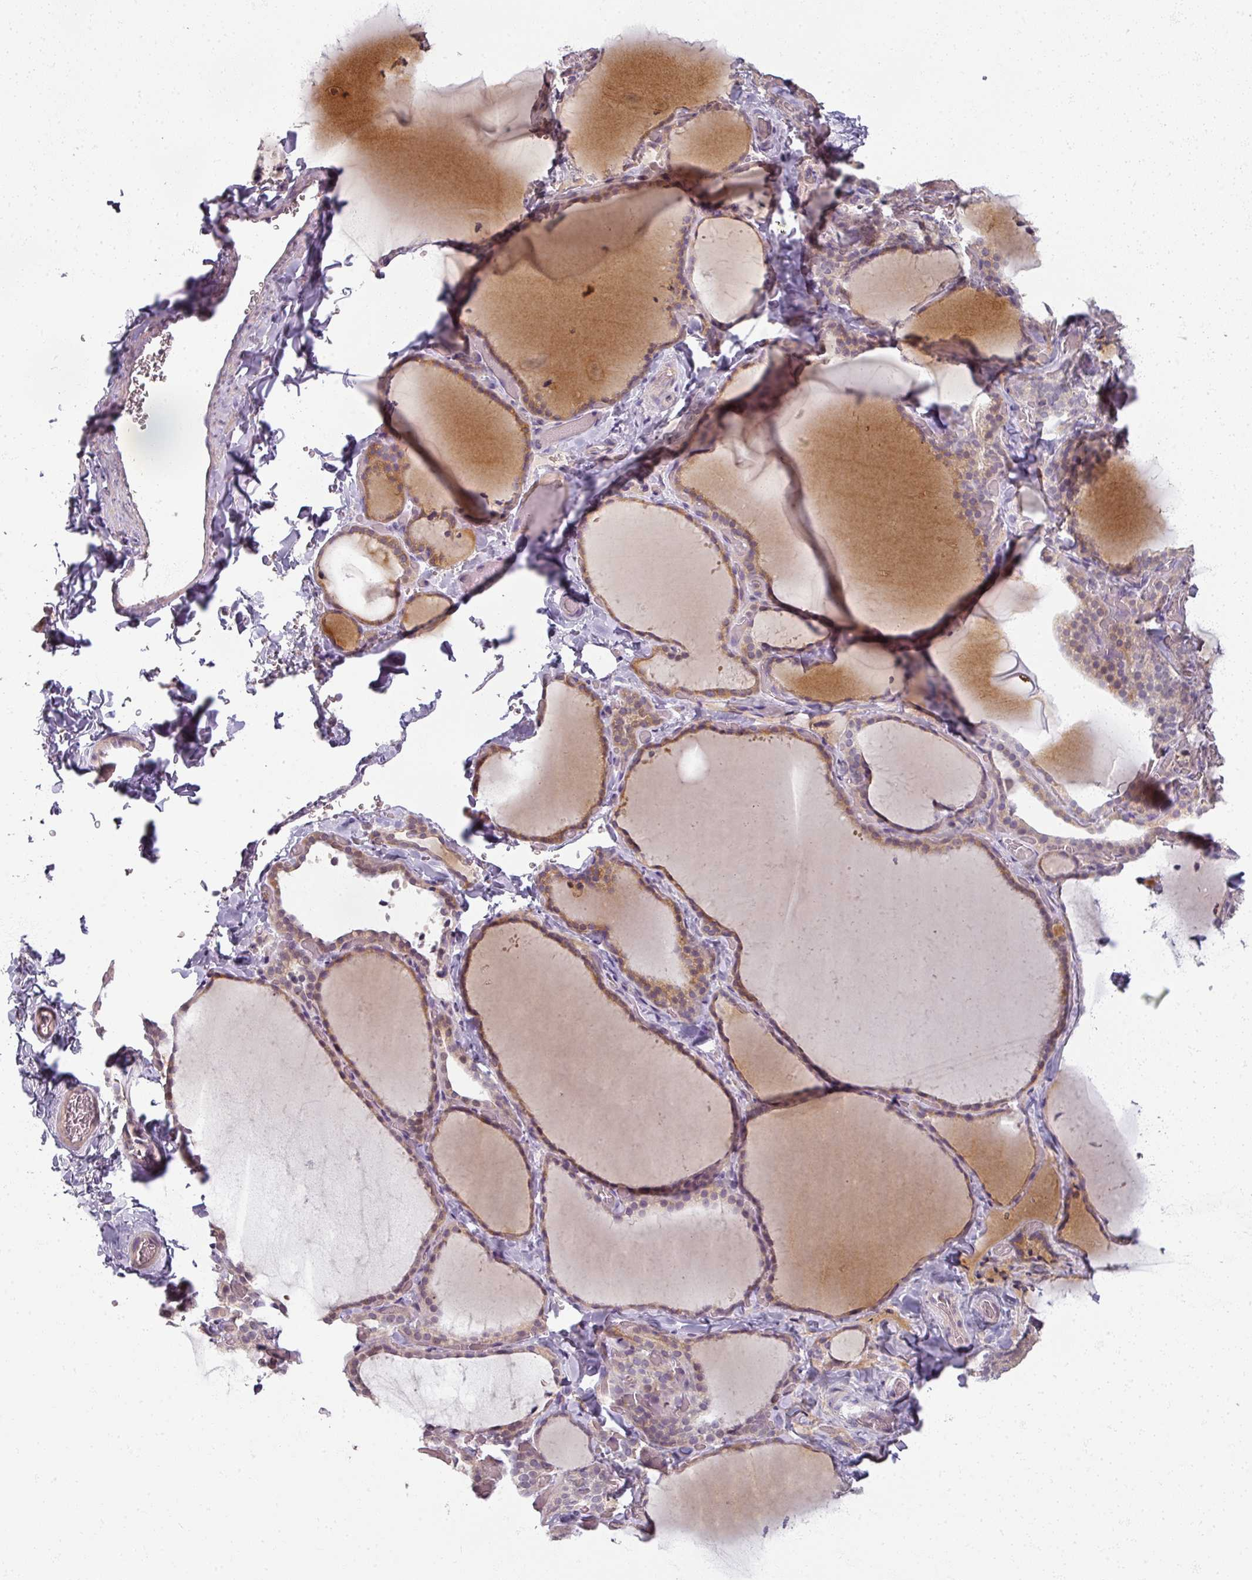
{"staining": {"intensity": "moderate", "quantity": "25%-75%", "location": "cytoplasmic/membranous"}, "tissue": "thyroid gland", "cell_type": "Glandular cells", "image_type": "normal", "snomed": [{"axis": "morphology", "description": "Normal tissue, NOS"}, {"axis": "topography", "description": "Thyroid gland"}], "caption": "Glandular cells reveal medium levels of moderate cytoplasmic/membranous expression in approximately 25%-75% of cells in unremarkable thyroid gland. (brown staining indicates protein expression, while blue staining denotes nuclei).", "gene": "MYMK", "patient": {"sex": "female", "age": 22}}